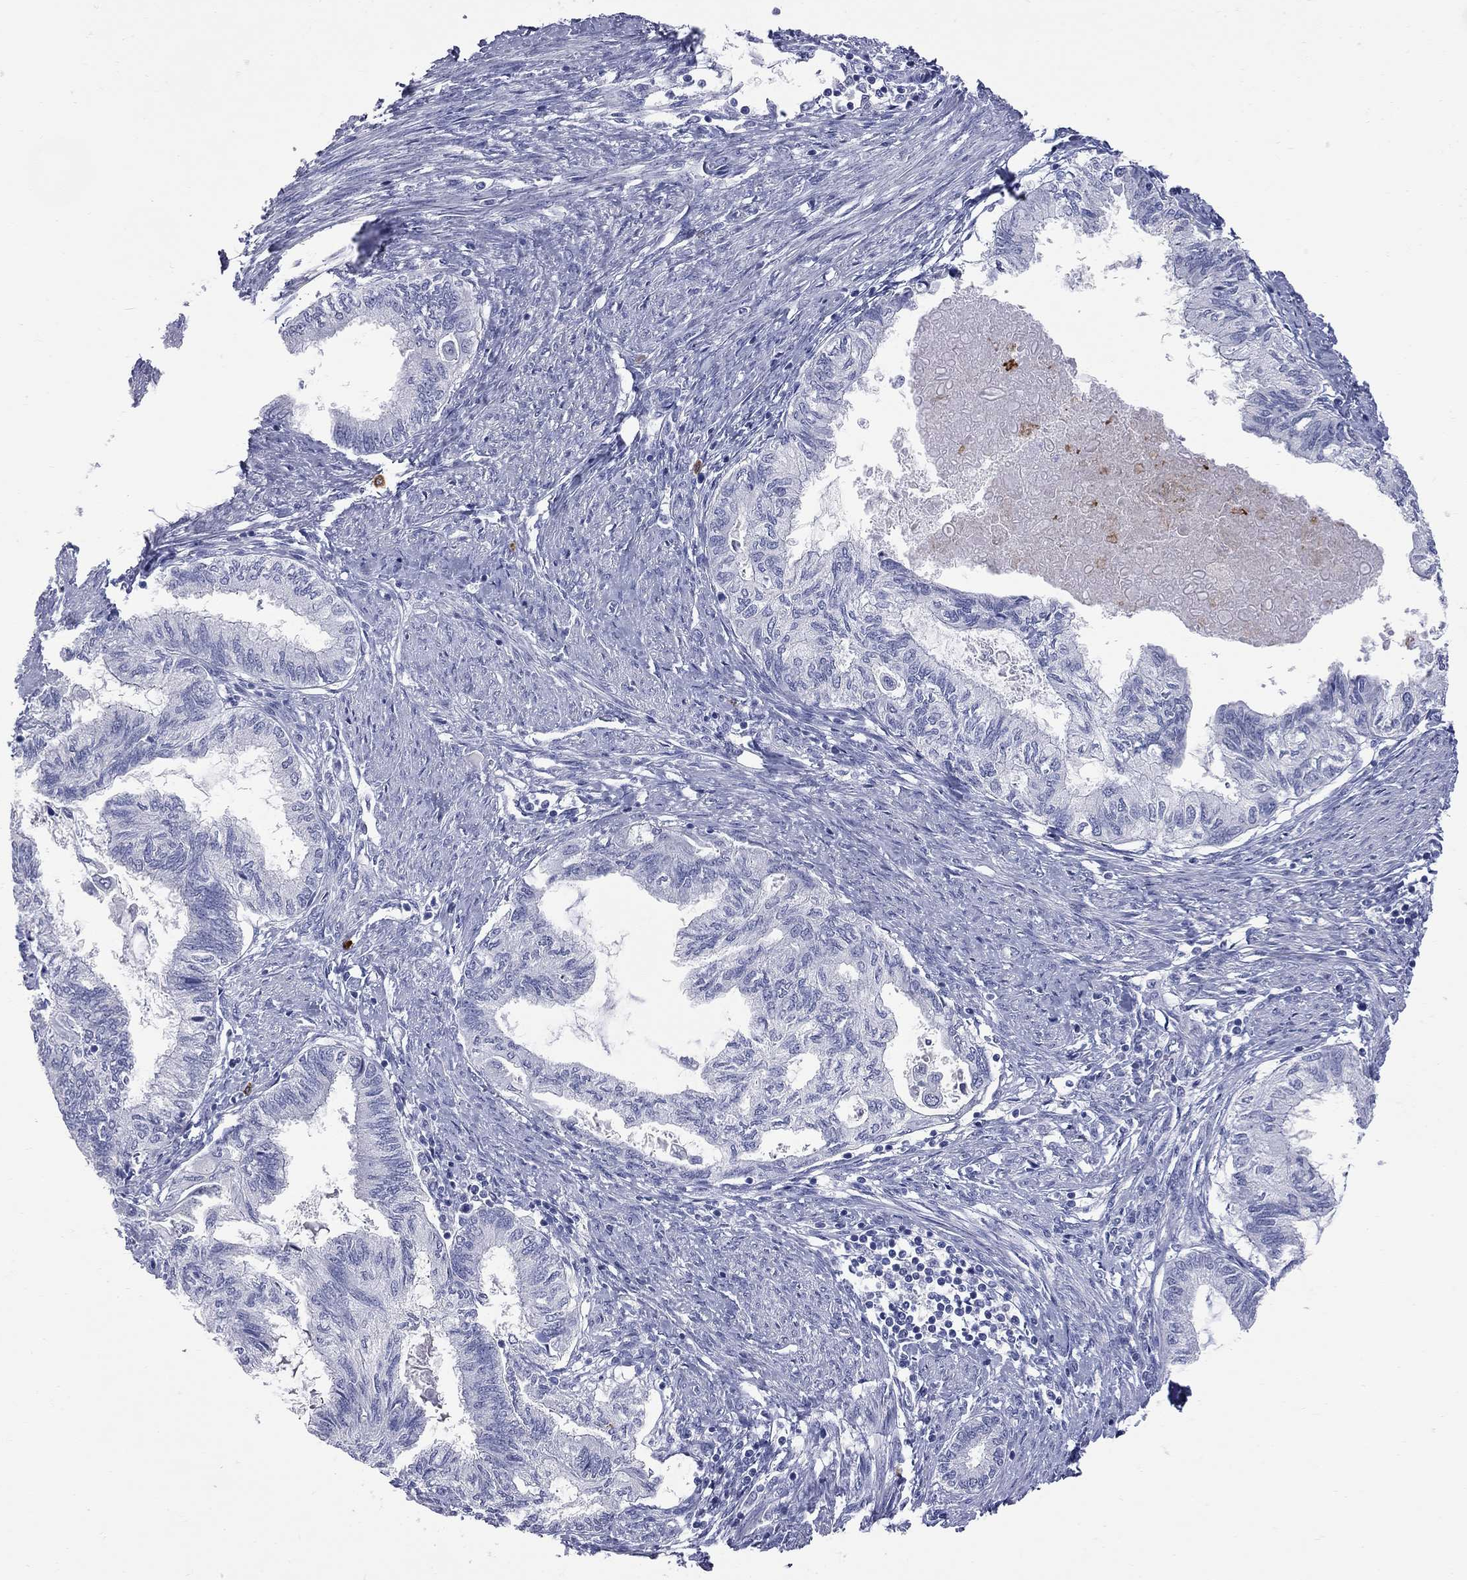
{"staining": {"intensity": "negative", "quantity": "none", "location": "none"}, "tissue": "endometrial cancer", "cell_type": "Tumor cells", "image_type": "cancer", "snomed": [{"axis": "morphology", "description": "Adenocarcinoma, NOS"}, {"axis": "topography", "description": "Endometrium"}], "caption": "Protein analysis of endometrial cancer (adenocarcinoma) exhibits no significant positivity in tumor cells.", "gene": "FAM221B", "patient": {"sex": "female", "age": 86}}